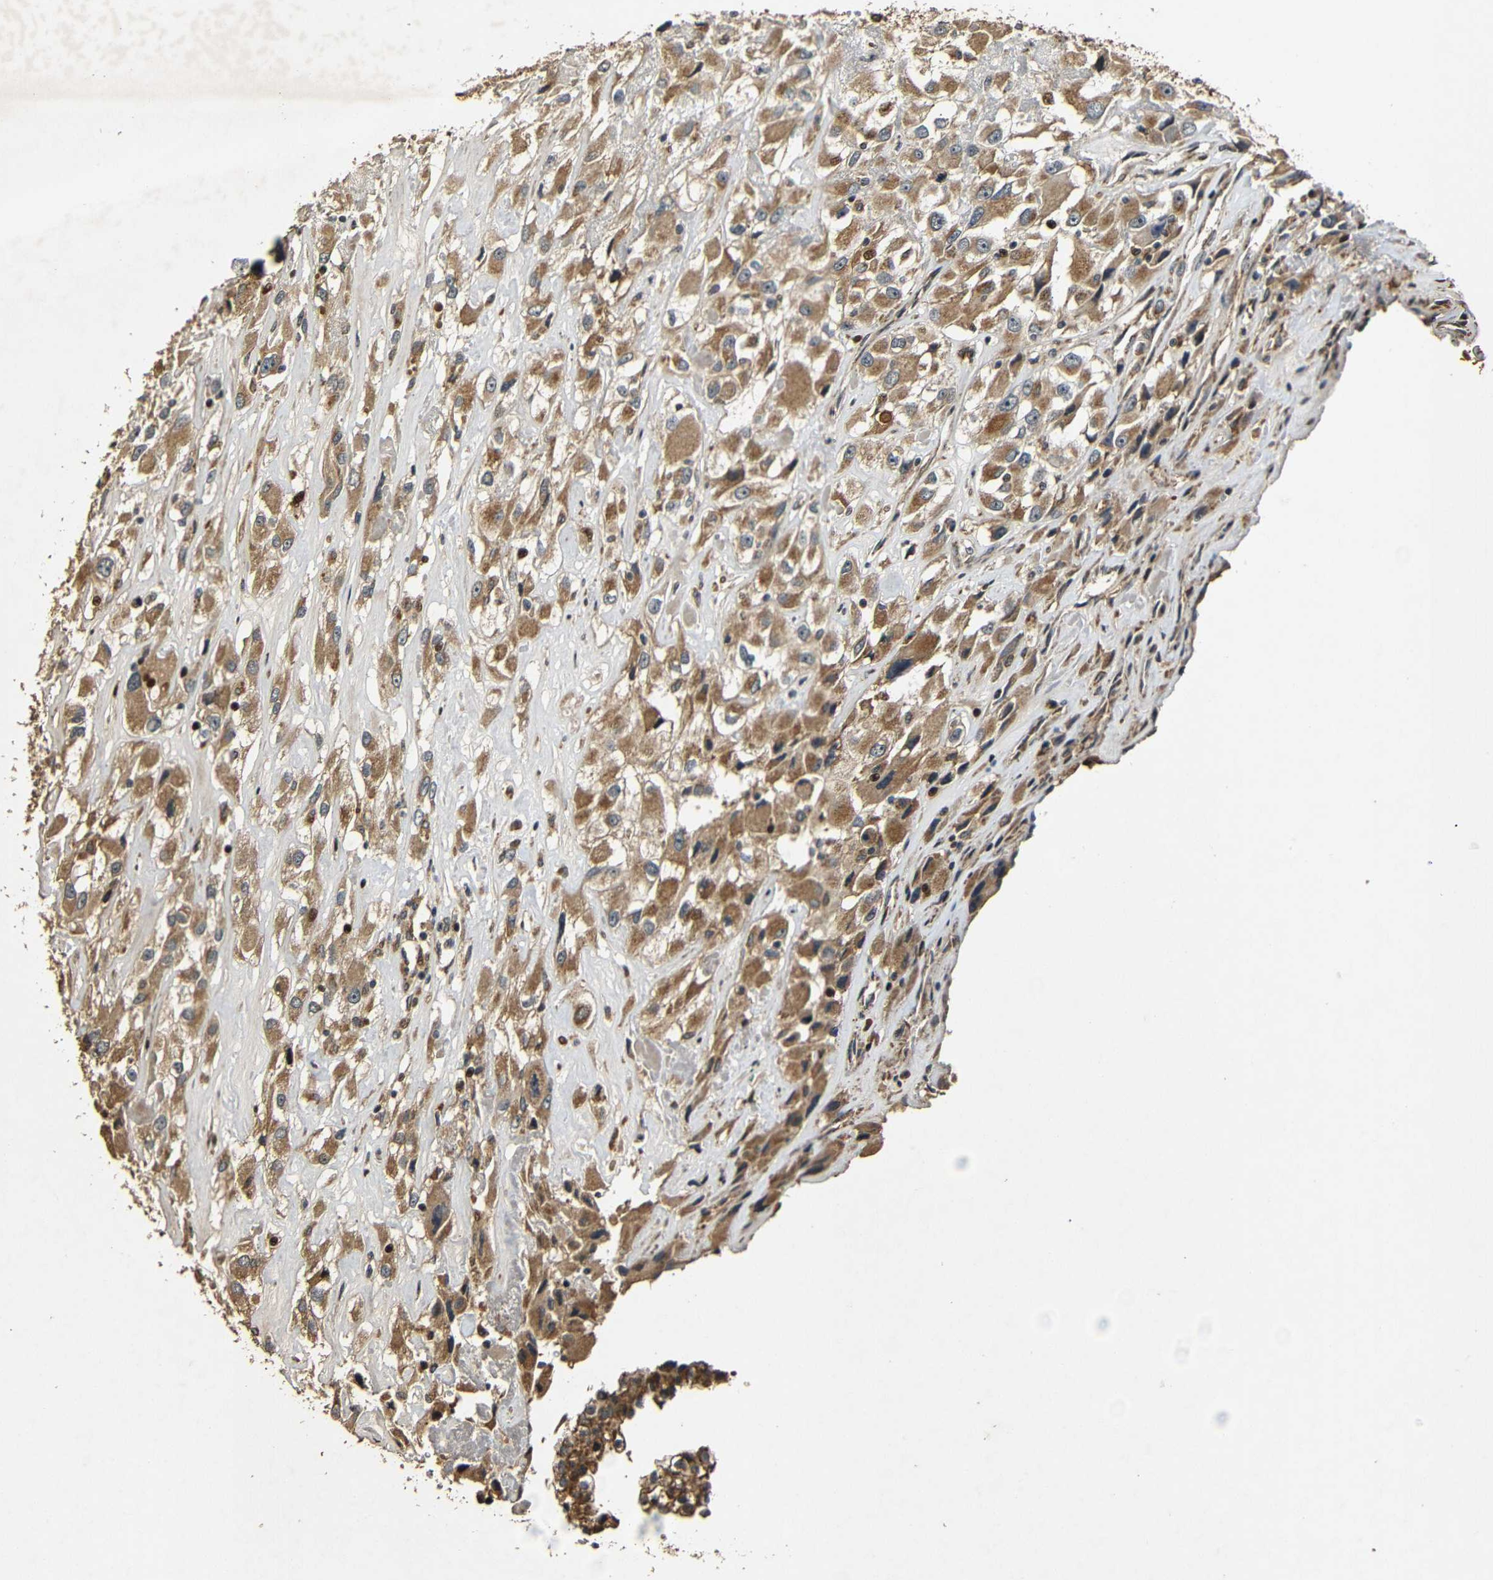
{"staining": {"intensity": "moderate", "quantity": ">75%", "location": "cytoplasmic/membranous,nuclear"}, "tissue": "renal cancer", "cell_type": "Tumor cells", "image_type": "cancer", "snomed": [{"axis": "morphology", "description": "Adenocarcinoma, NOS"}, {"axis": "topography", "description": "Kidney"}], "caption": "IHC (DAB (3,3'-diaminobenzidine)) staining of renal cancer (adenocarcinoma) demonstrates moderate cytoplasmic/membranous and nuclear protein staining in approximately >75% of tumor cells.", "gene": "KAZALD1", "patient": {"sex": "female", "age": 52}}